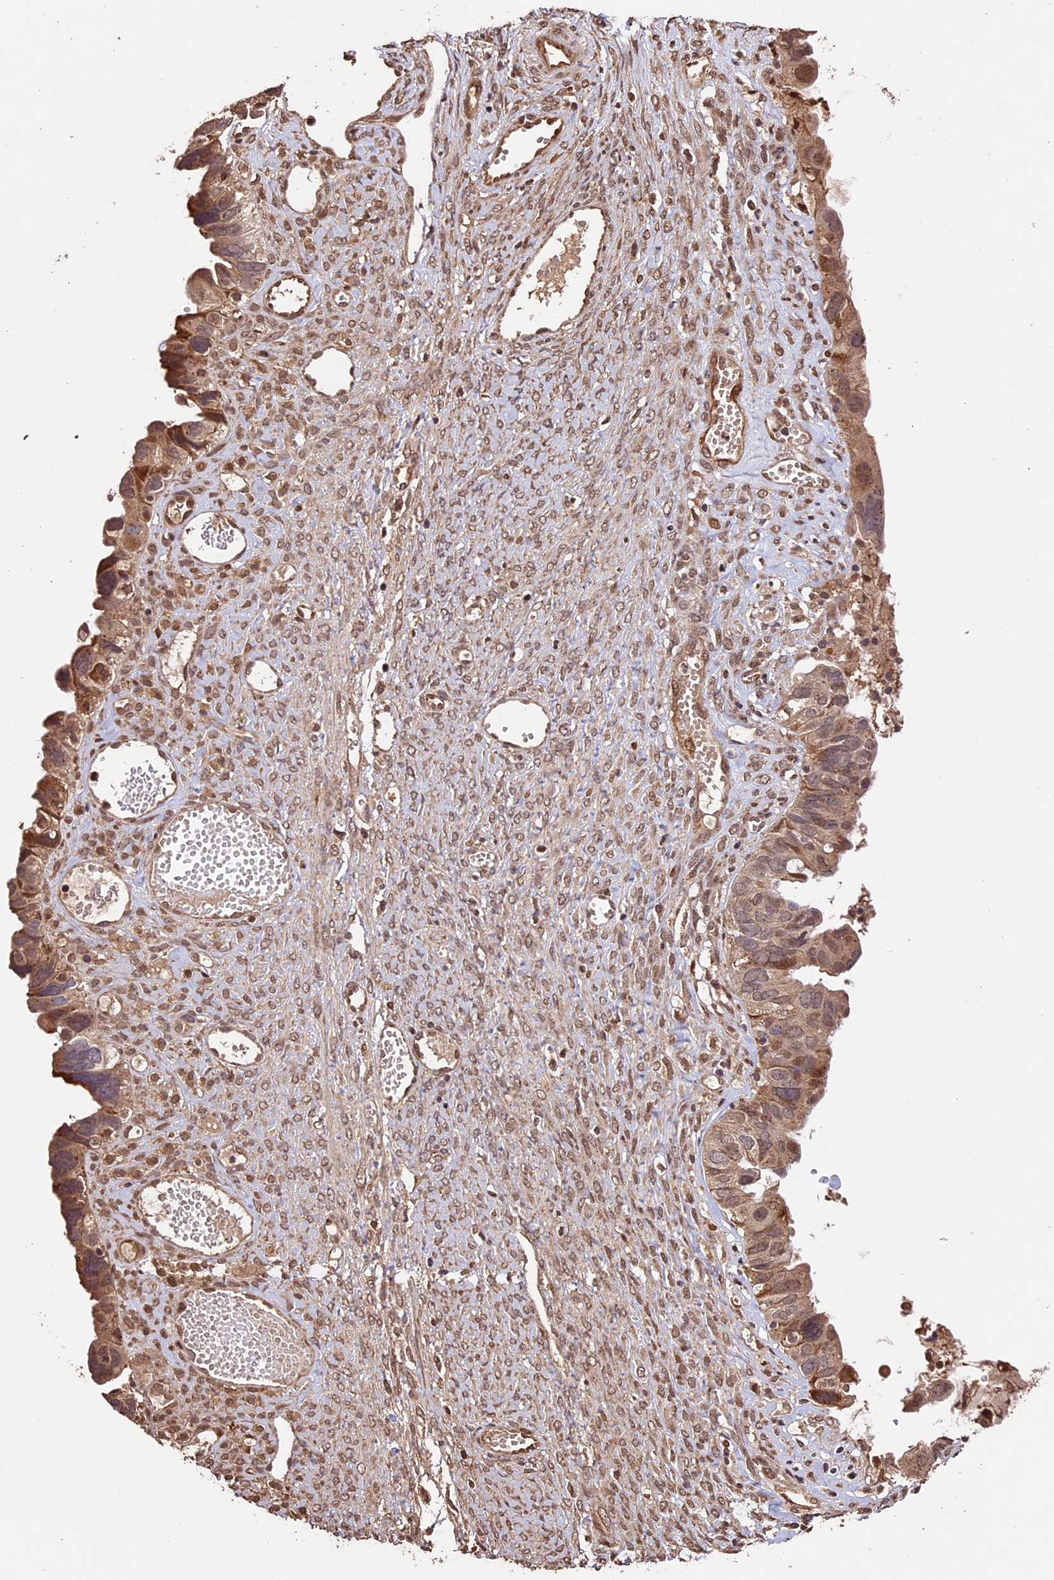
{"staining": {"intensity": "moderate", "quantity": ">75%", "location": "cytoplasmic/membranous,nuclear"}, "tissue": "ovarian cancer", "cell_type": "Tumor cells", "image_type": "cancer", "snomed": [{"axis": "morphology", "description": "Cystadenocarcinoma, serous, NOS"}, {"axis": "topography", "description": "Ovary"}], "caption": "This is an image of immunohistochemistry staining of serous cystadenocarcinoma (ovarian), which shows moderate staining in the cytoplasmic/membranous and nuclear of tumor cells.", "gene": "CDKN2AIP", "patient": {"sex": "female", "age": 79}}